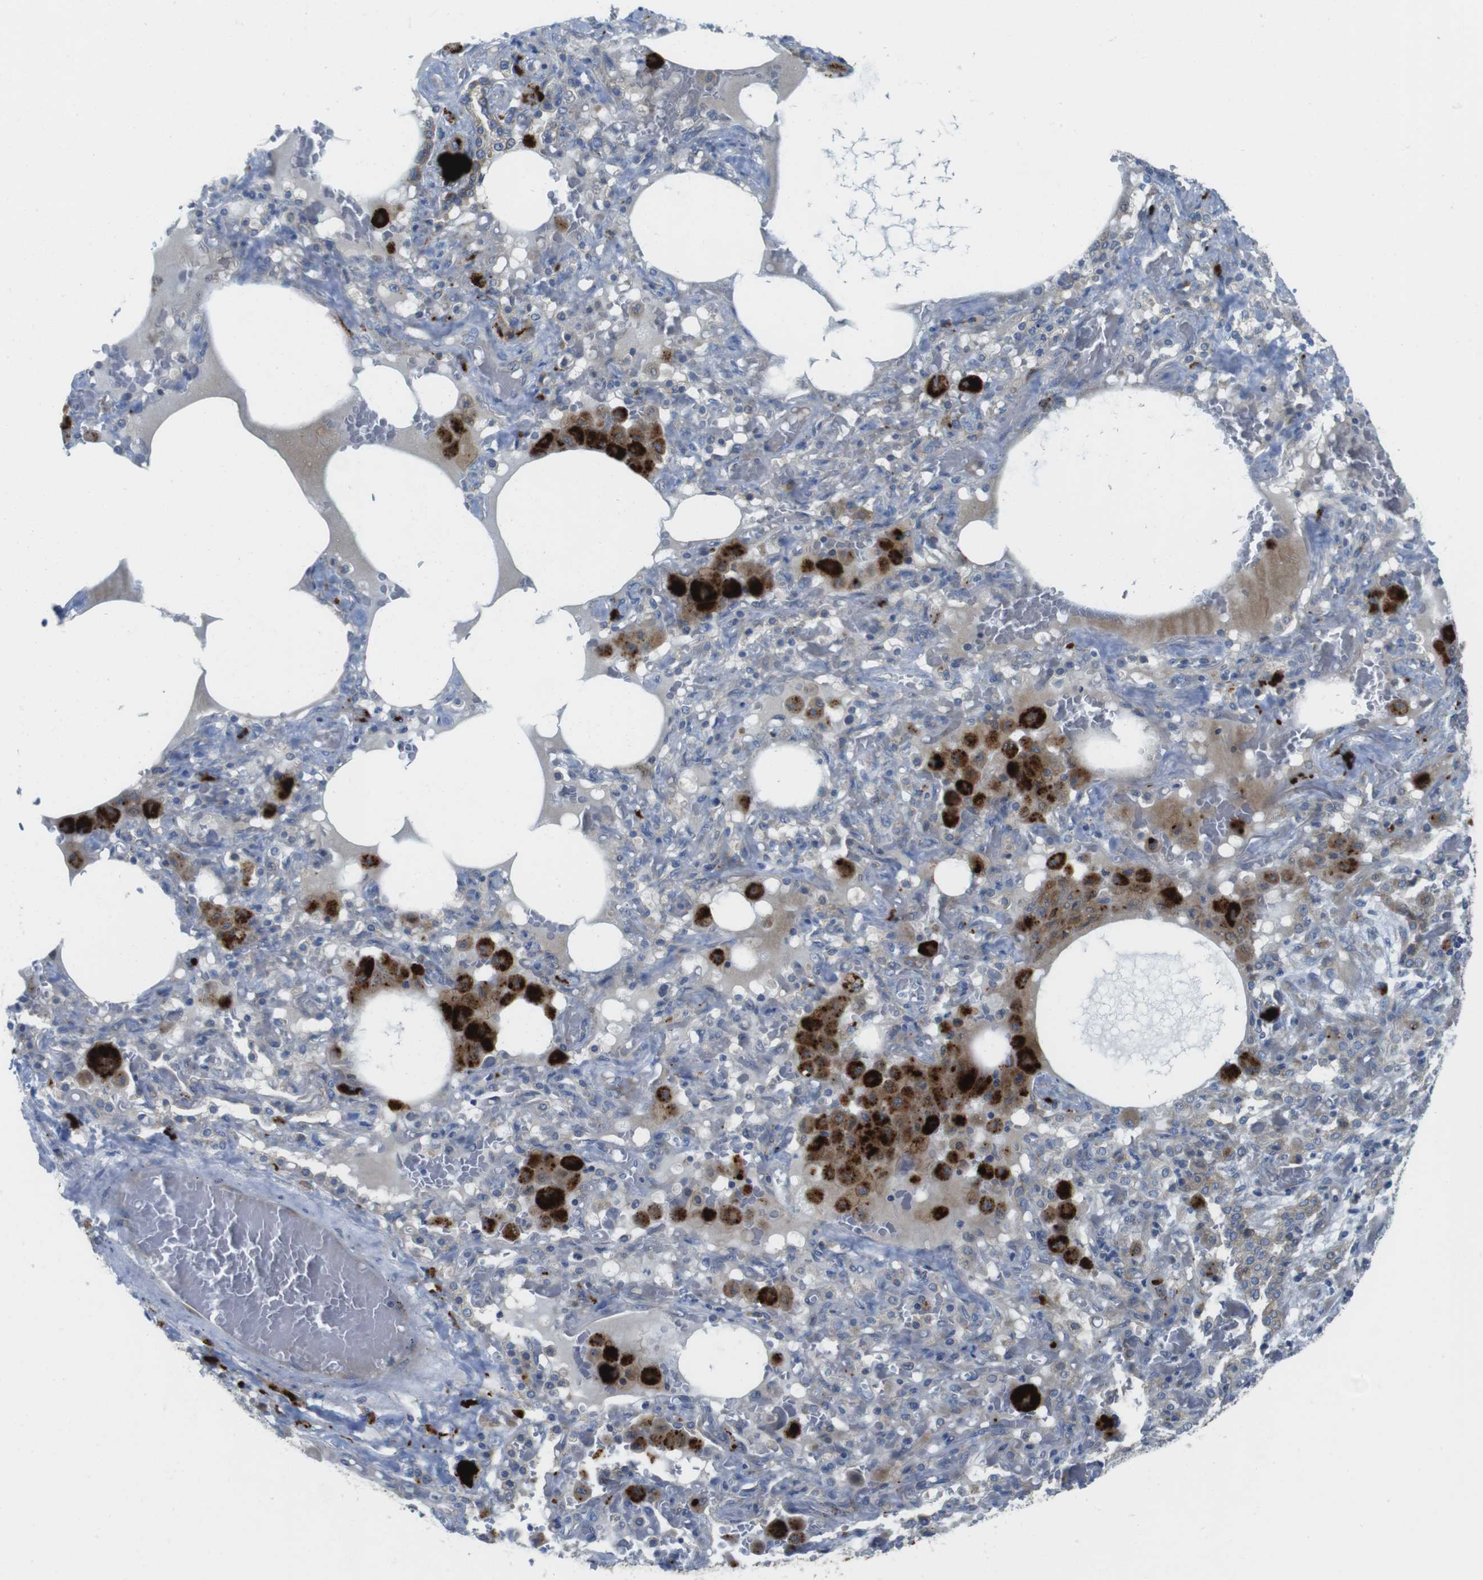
{"staining": {"intensity": "negative", "quantity": "none", "location": "none"}, "tissue": "lung cancer", "cell_type": "Tumor cells", "image_type": "cancer", "snomed": [{"axis": "morphology", "description": "Squamous cell carcinoma, NOS"}, {"axis": "topography", "description": "Lung"}], "caption": "This is a photomicrograph of immunohistochemistry staining of lung cancer, which shows no staining in tumor cells.", "gene": "TMEM234", "patient": {"sex": "female", "age": 47}}